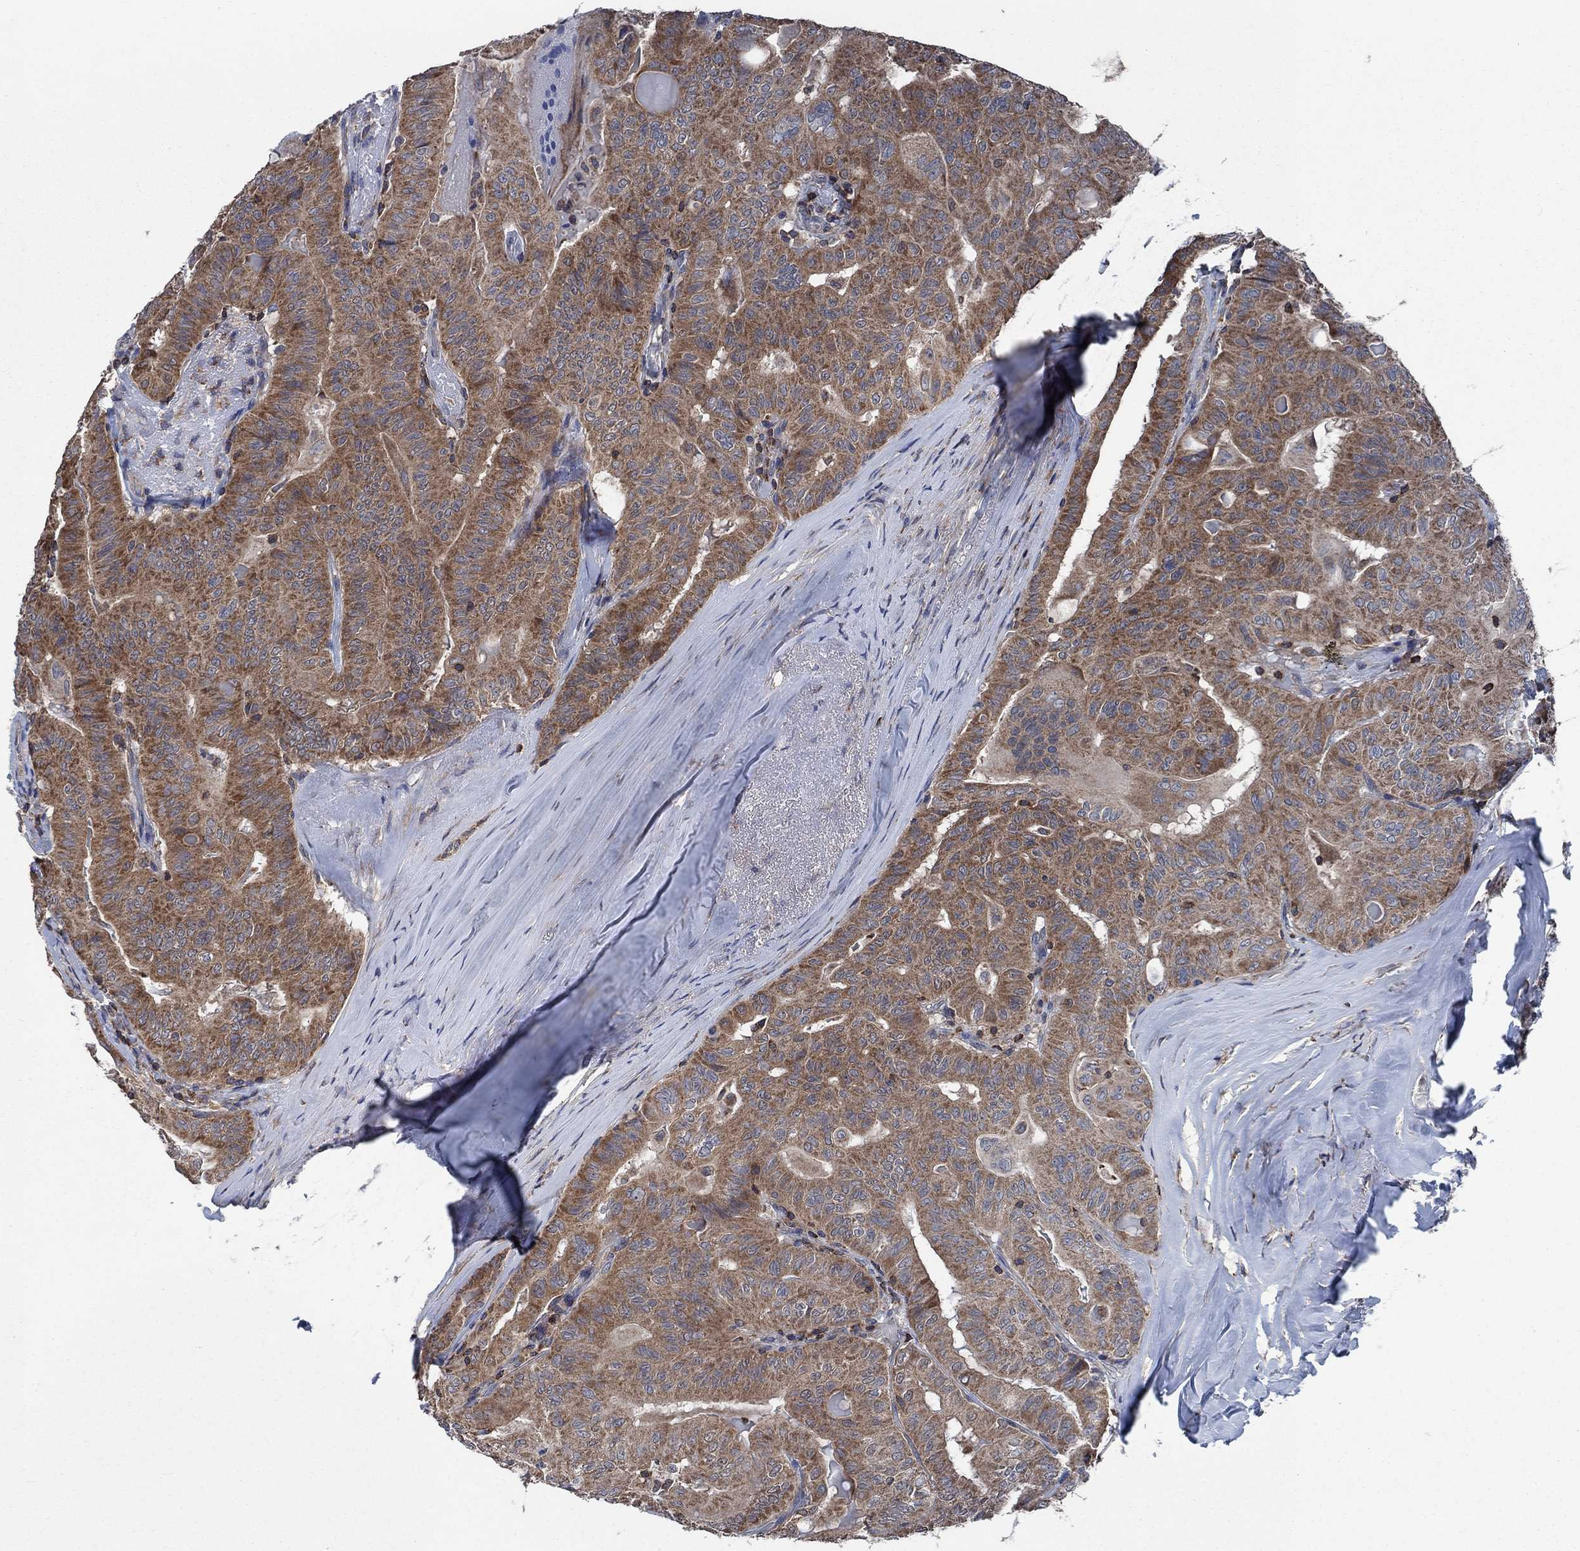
{"staining": {"intensity": "moderate", "quantity": ">75%", "location": "cytoplasmic/membranous"}, "tissue": "thyroid cancer", "cell_type": "Tumor cells", "image_type": "cancer", "snomed": [{"axis": "morphology", "description": "Papillary adenocarcinoma, NOS"}, {"axis": "topography", "description": "Thyroid gland"}], "caption": "Immunohistochemistry image of human papillary adenocarcinoma (thyroid) stained for a protein (brown), which displays medium levels of moderate cytoplasmic/membranous staining in approximately >75% of tumor cells.", "gene": "STXBP6", "patient": {"sex": "female", "age": 68}}